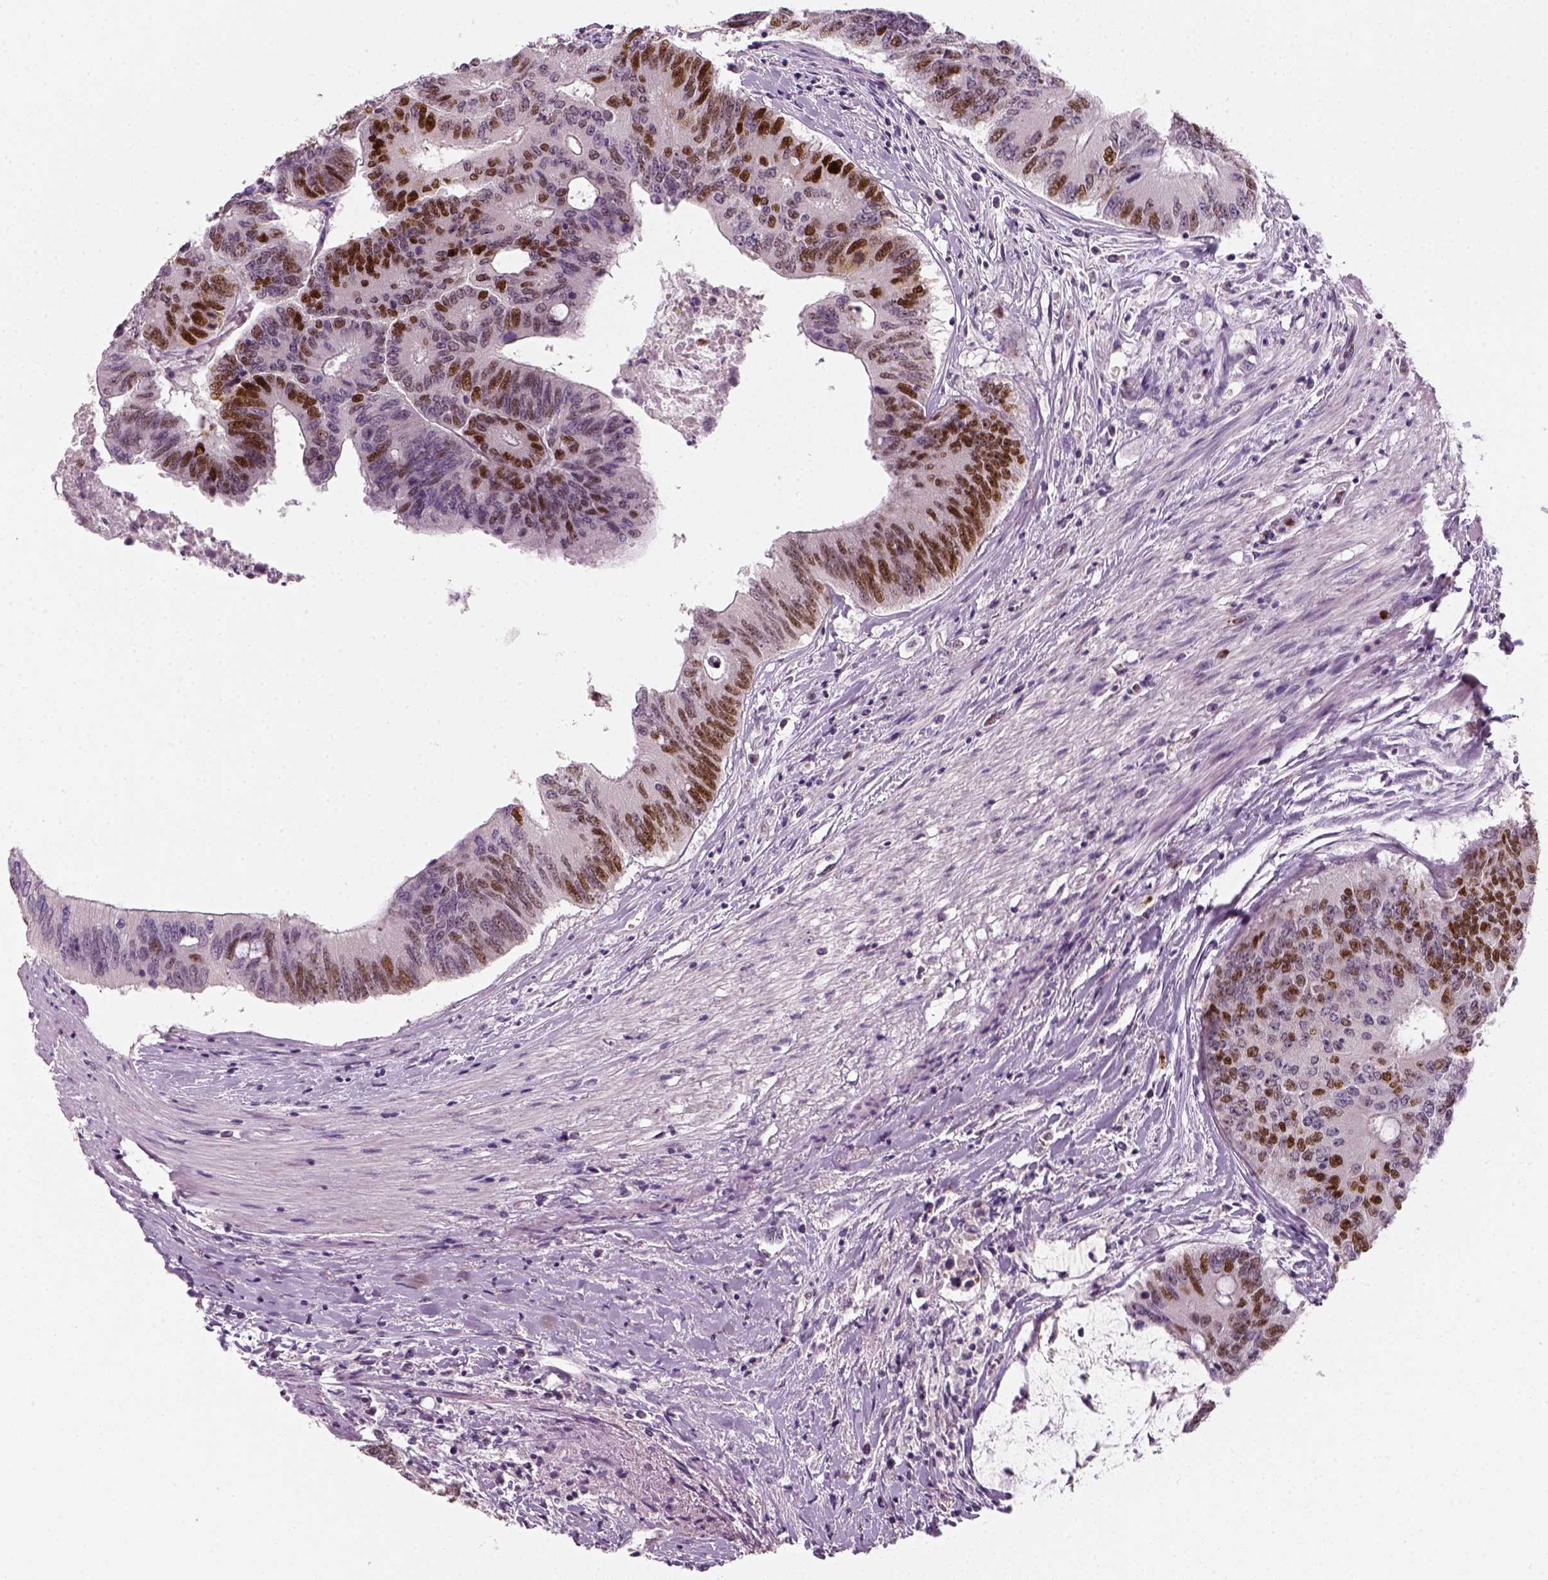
{"staining": {"intensity": "strong", "quantity": "25%-75%", "location": "nuclear"}, "tissue": "colorectal cancer", "cell_type": "Tumor cells", "image_type": "cancer", "snomed": [{"axis": "morphology", "description": "Adenocarcinoma, NOS"}, {"axis": "topography", "description": "Rectum"}], "caption": "Immunohistochemistry of colorectal cancer displays high levels of strong nuclear expression in approximately 25%-75% of tumor cells.", "gene": "TP53", "patient": {"sex": "male", "age": 59}}